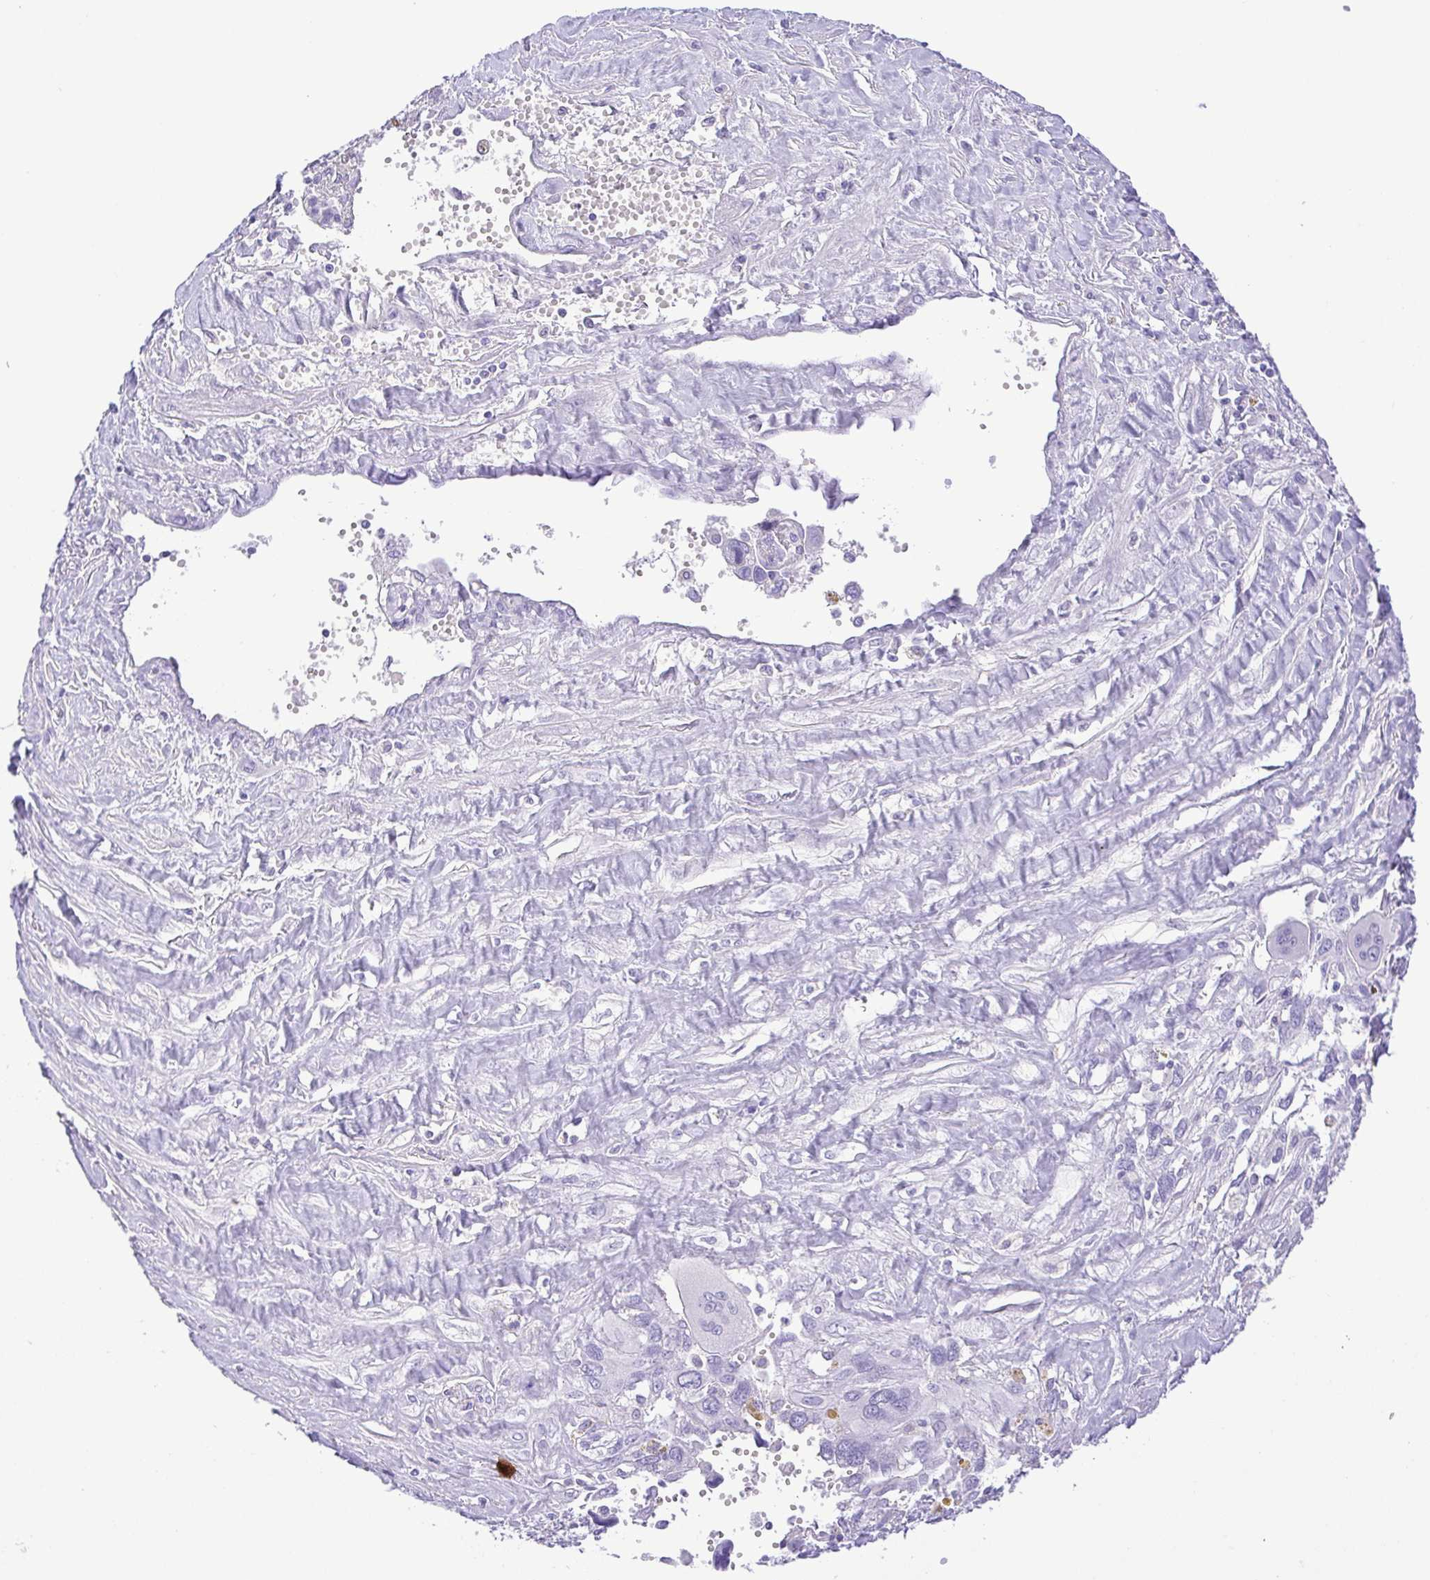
{"staining": {"intensity": "negative", "quantity": "none", "location": "none"}, "tissue": "pancreatic cancer", "cell_type": "Tumor cells", "image_type": "cancer", "snomed": [{"axis": "morphology", "description": "Adenocarcinoma, NOS"}, {"axis": "topography", "description": "Pancreas"}], "caption": "An immunohistochemistry photomicrograph of pancreatic cancer is shown. There is no staining in tumor cells of pancreatic cancer. Nuclei are stained in blue.", "gene": "CDSN", "patient": {"sex": "female", "age": 47}}